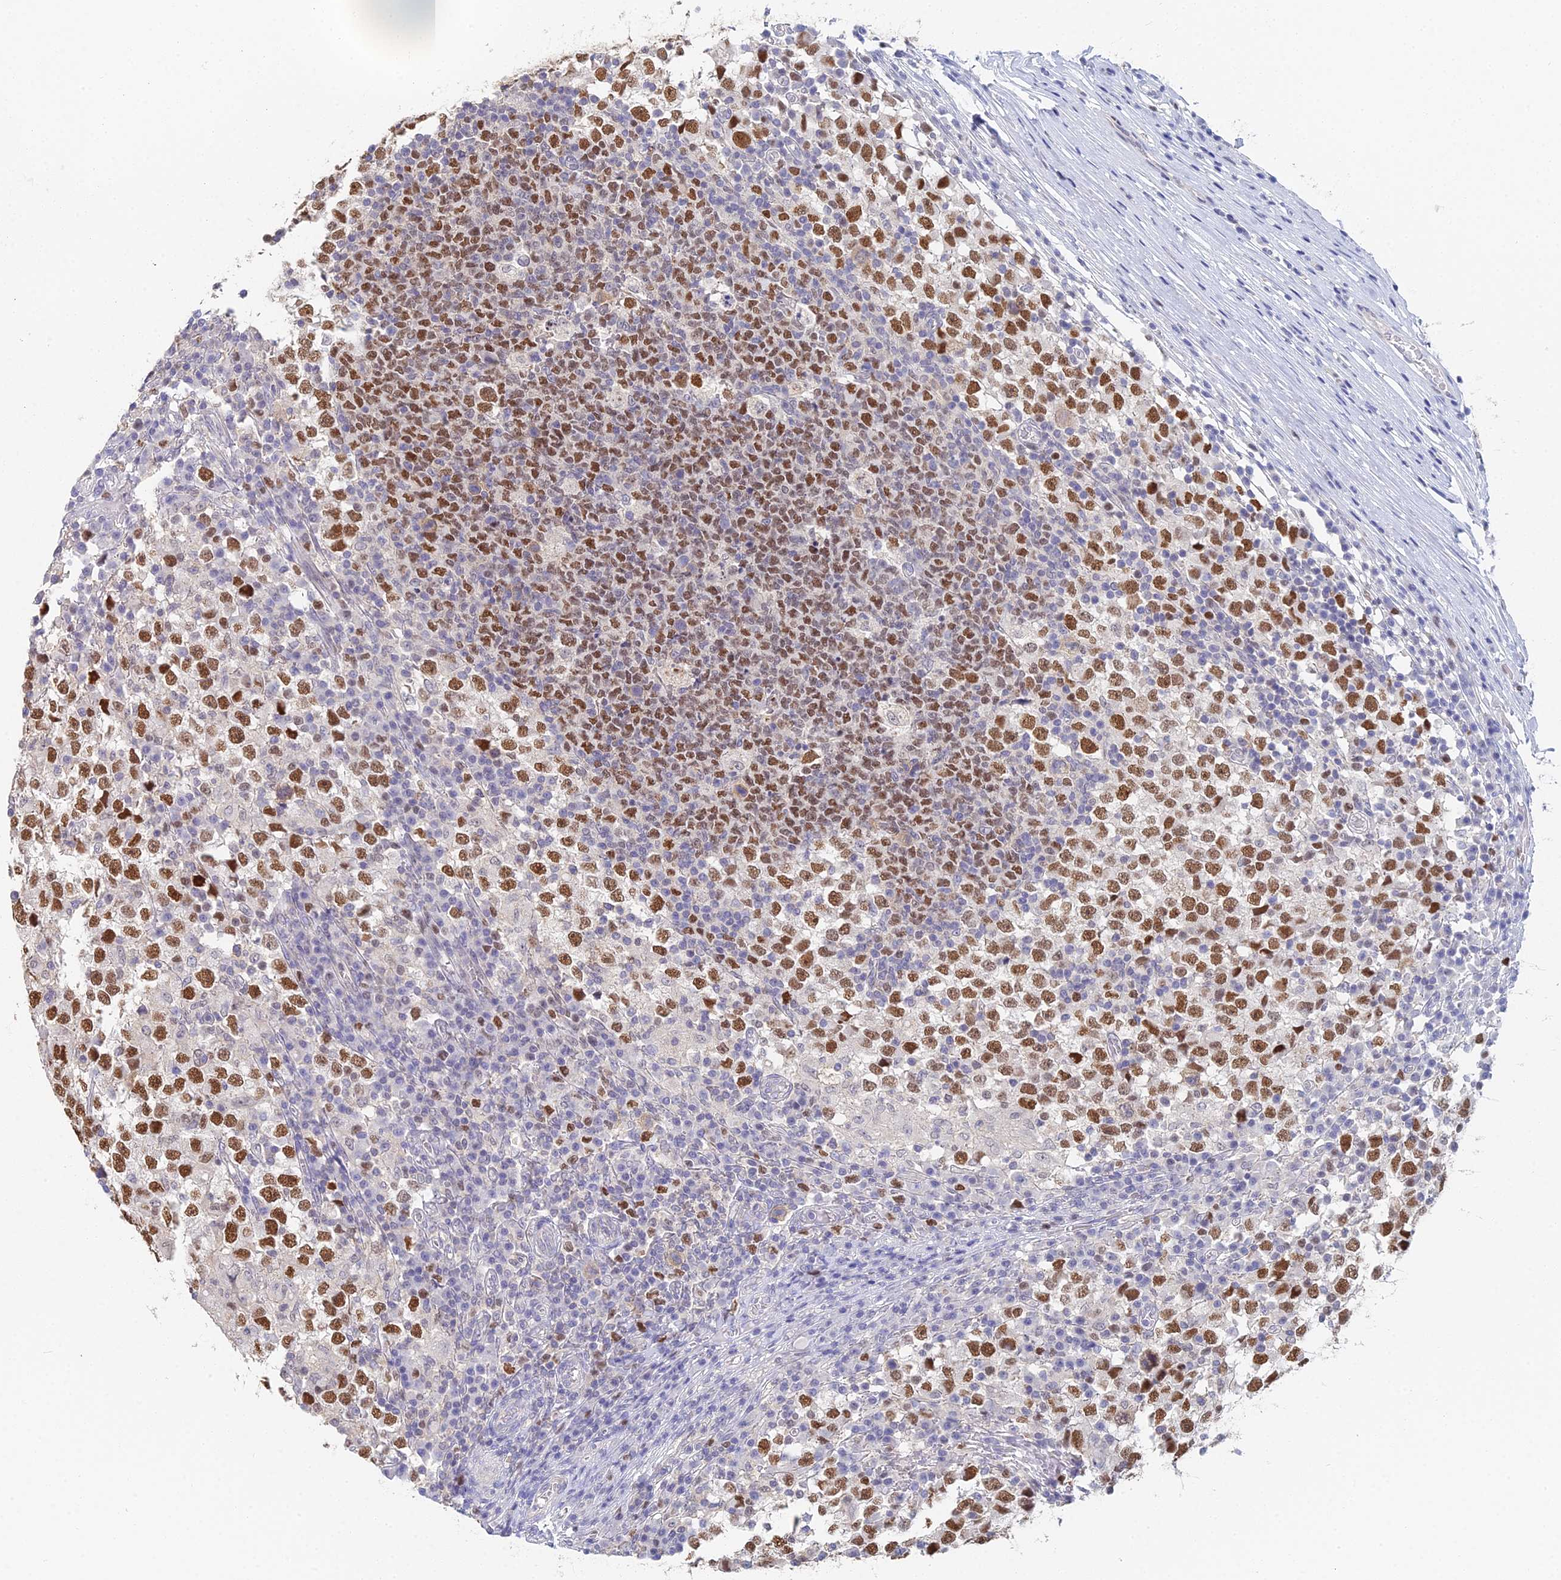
{"staining": {"intensity": "strong", "quantity": ">75%", "location": "nuclear"}, "tissue": "testis cancer", "cell_type": "Tumor cells", "image_type": "cancer", "snomed": [{"axis": "morphology", "description": "Seminoma, NOS"}, {"axis": "topography", "description": "Testis"}], "caption": "The photomicrograph demonstrates staining of seminoma (testis), revealing strong nuclear protein staining (brown color) within tumor cells.", "gene": "MCM2", "patient": {"sex": "male", "age": 65}}